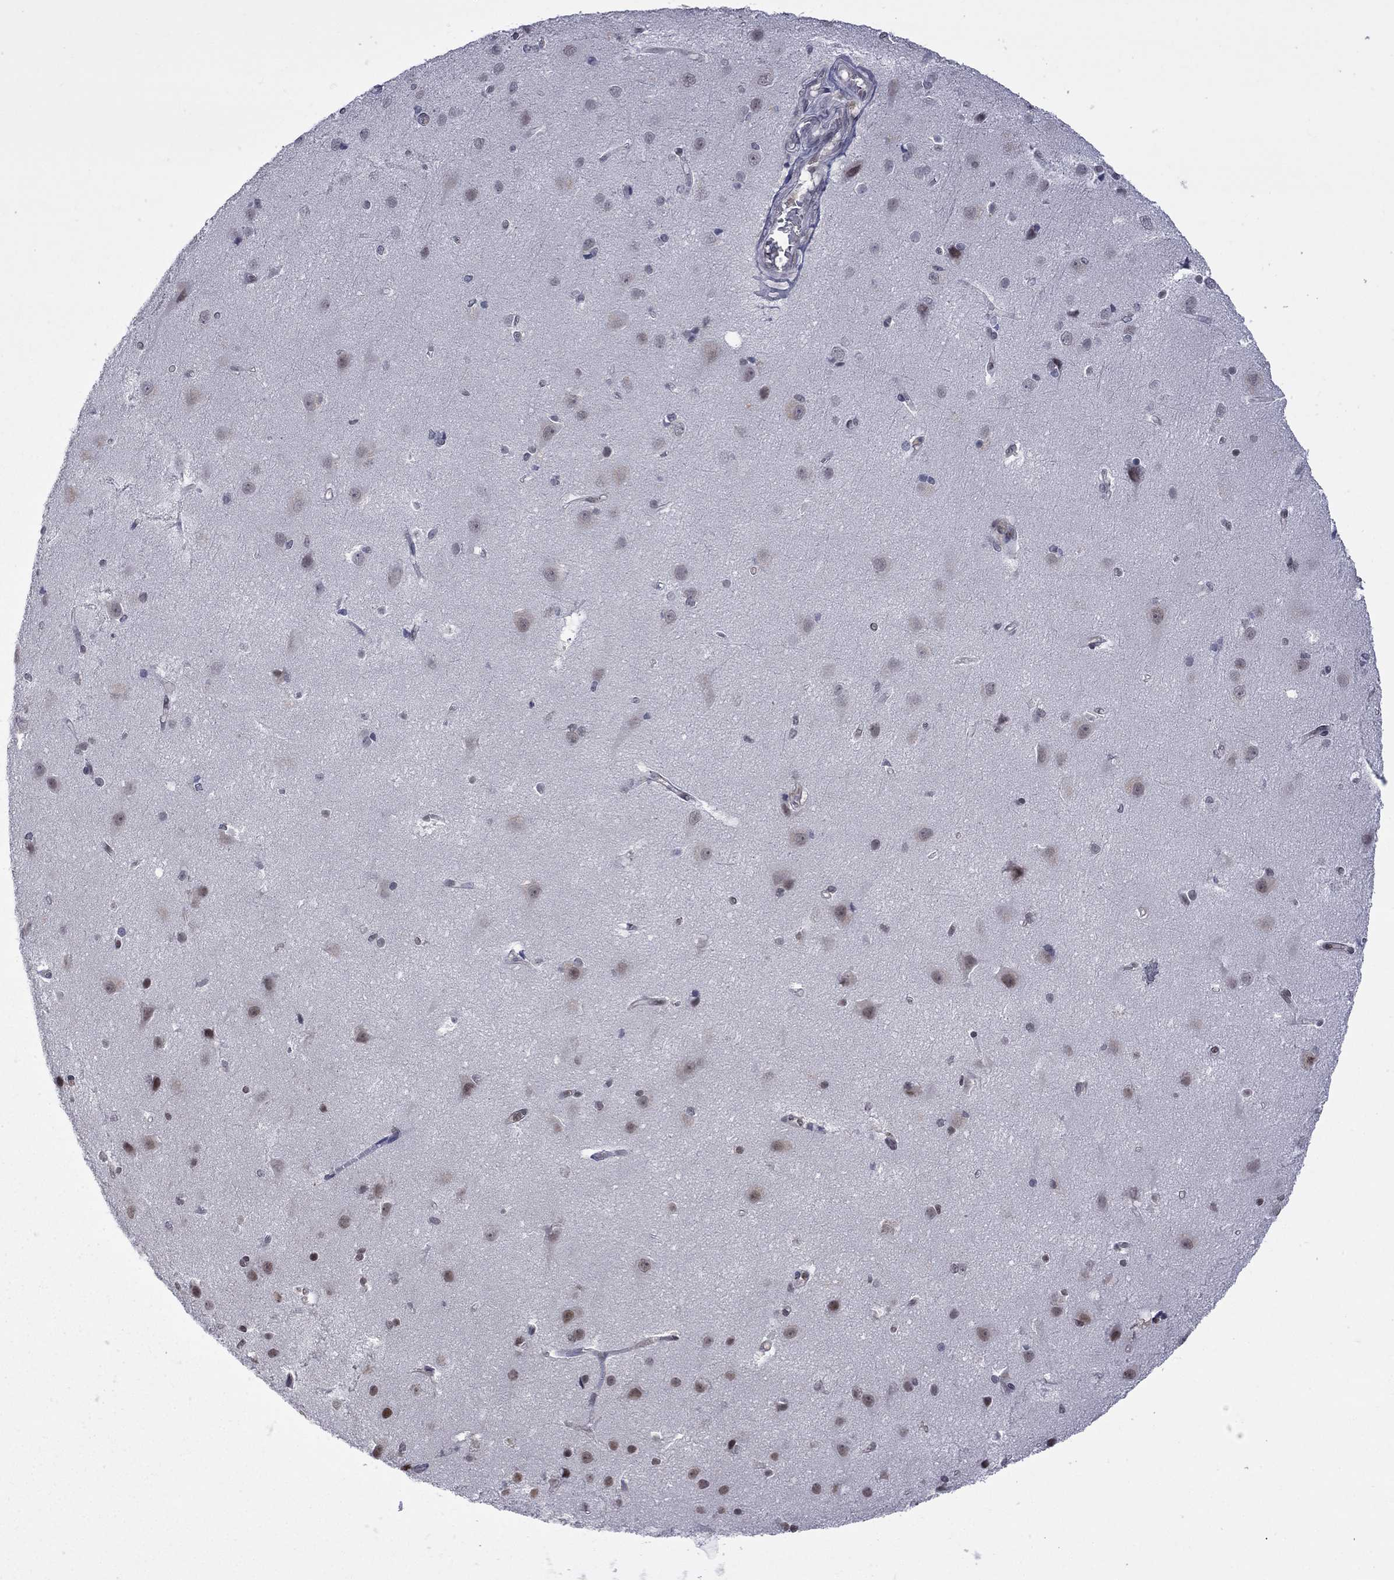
{"staining": {"intensity": "negative", "quantity": "none", "location": "none"}, "tissue": "cerebral cortex", "cell_type": "Endothelial cells", "image_type": "normal", "snomed": [{"axis": "morphology", "description": "Normal tissue, NOS"}, {"axis": "topography", "description": "Cerebral cortex"}], "caption": "An immunohistochemistry histopathology image of benign cerebral cortex is shown. There is no staining in endothelial cells of cerebral cortex.", "gene": "RFWD3", "patient": {"sex": "male", "age": 37}}